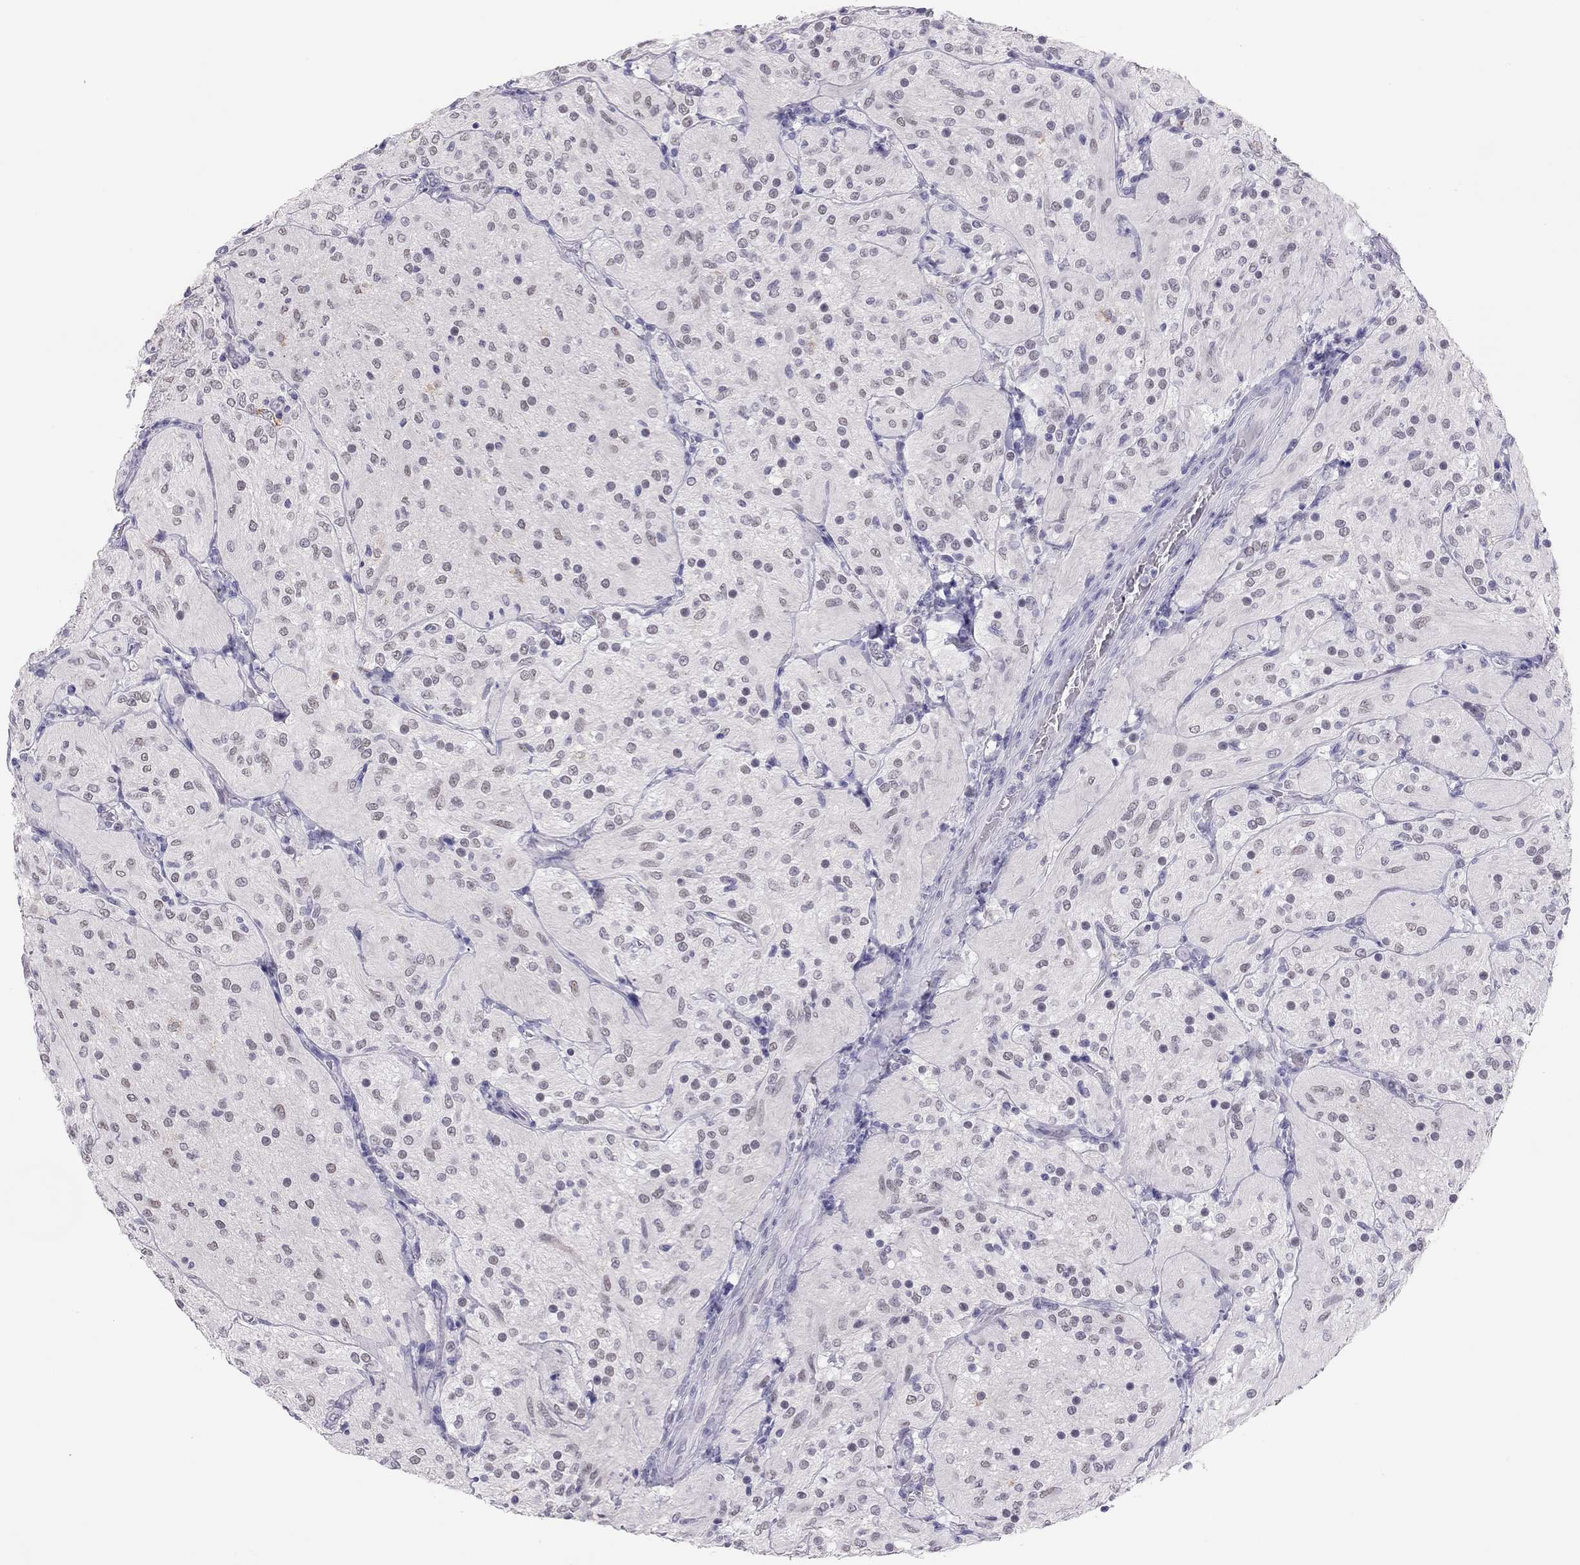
{"staining": {"intensity": "negative", "quantity": "none", "location": "none"}, "tissue": "glioma", "cell_type": "Tumor cells", "image_type": "cancer", "snomed": [{"axis": "morphology", "description": "Glioma, malignant, Low grade"}, {"axis": "topography", "description": "Brain"}], "caption": "High magnification brightfield microscopy of malignant glioma (low-grade) stained with DAB (brown) and counterstained with hematoxylin (blue): tumor cells show no significant expression.", "gene": "PHOX2A", "patient": {"sex": "male", "age": 3}}